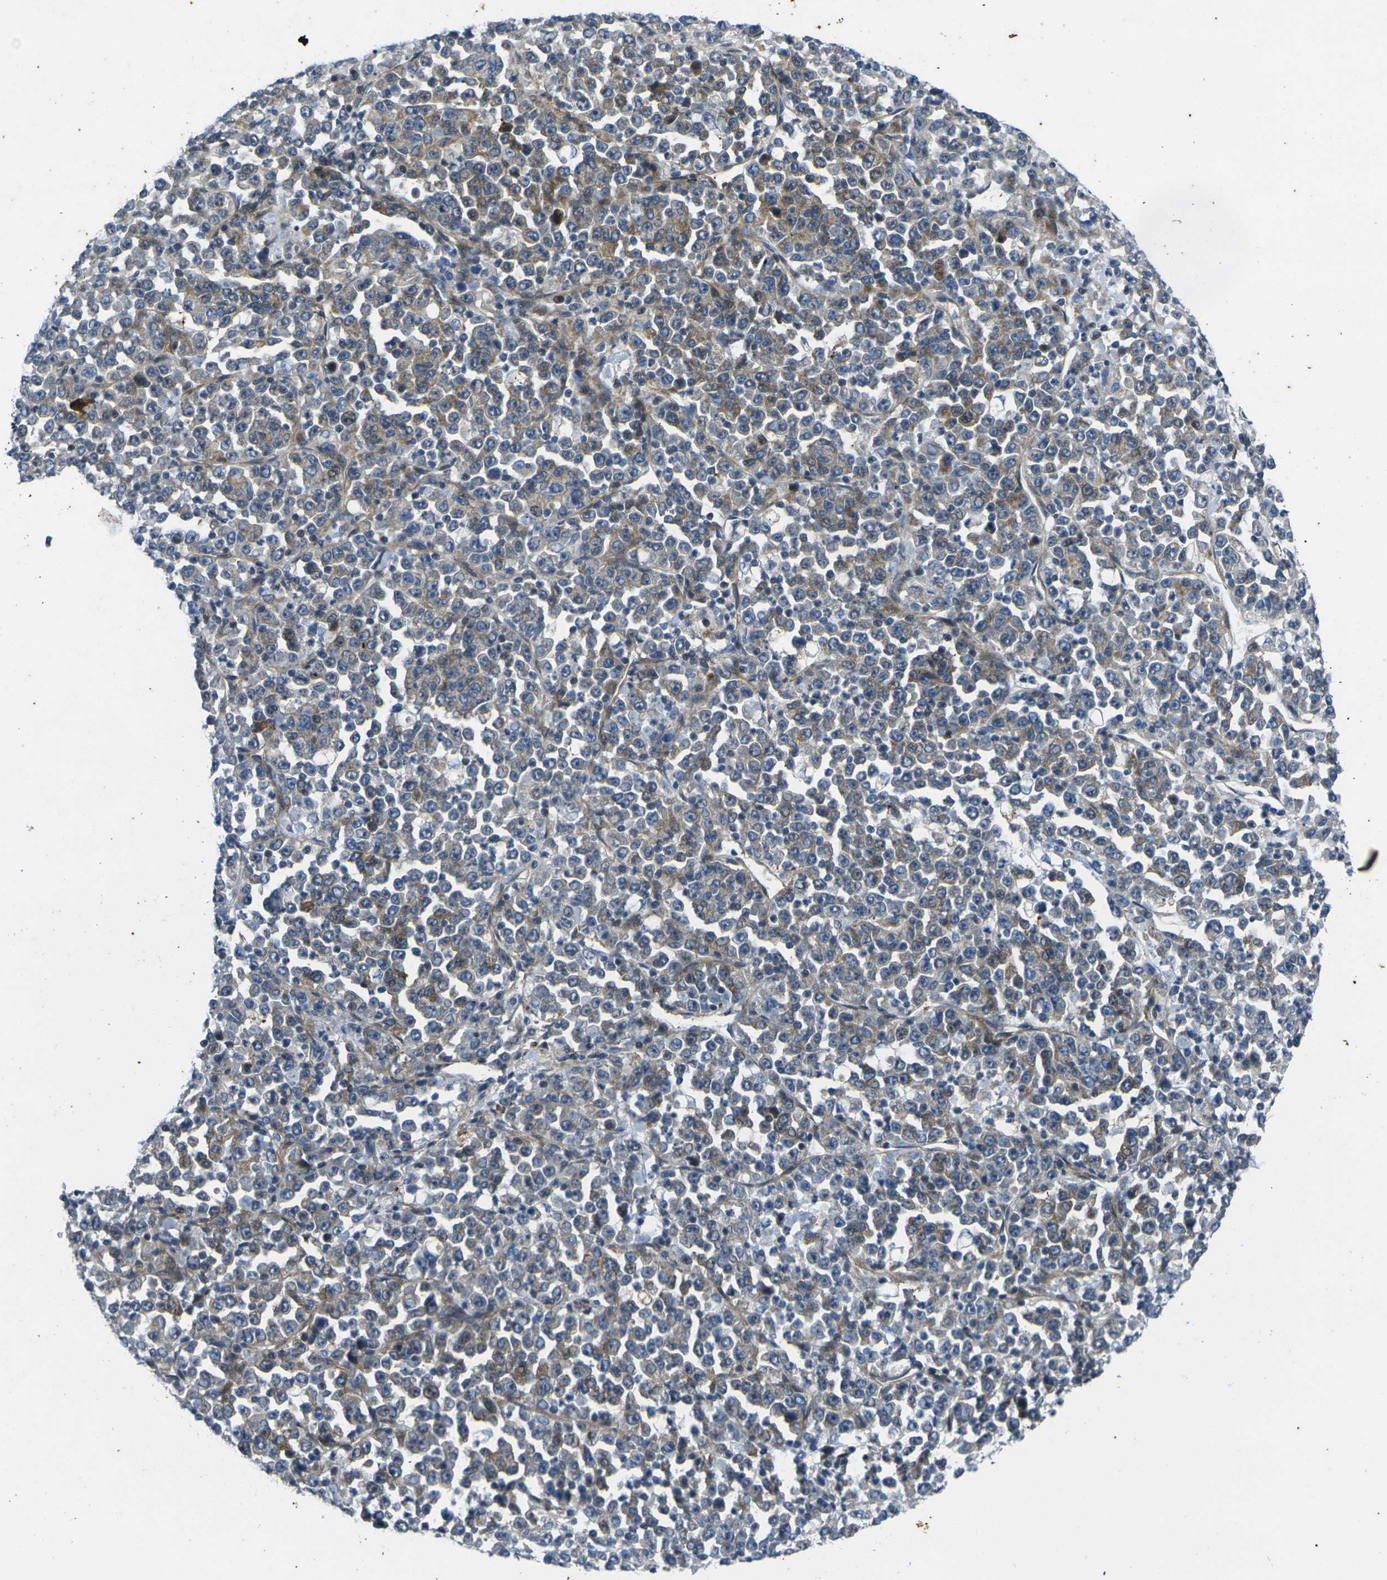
{"staining": {"intensity": "weak", "quantity": ">75%", "location": "cytoplasmic/membranous"}, "tissue": "stomach cancer", "cell_type": "Tumor cells", "image_type": "cancer", "snomed": [{"axis": "morphology", "description": "Normal tissue, NOS"}, {"axis": "morphology", "description": "Adenocarcinoma, NOS"}, {"axis": "topography", "description": "Stomach, upper"}, {"axis": "topography", "description": "Stomach"}], "caption": "IHC photomicrograph of stomach cancer (adenocarcinoma) stained for a protein (brown), which displays low levels of weak cytoplasmic/membranous expression in approximately >75% of tumor cells.", "gene": "ROBO2", "patient": {"sex": "male", "age": 59}}